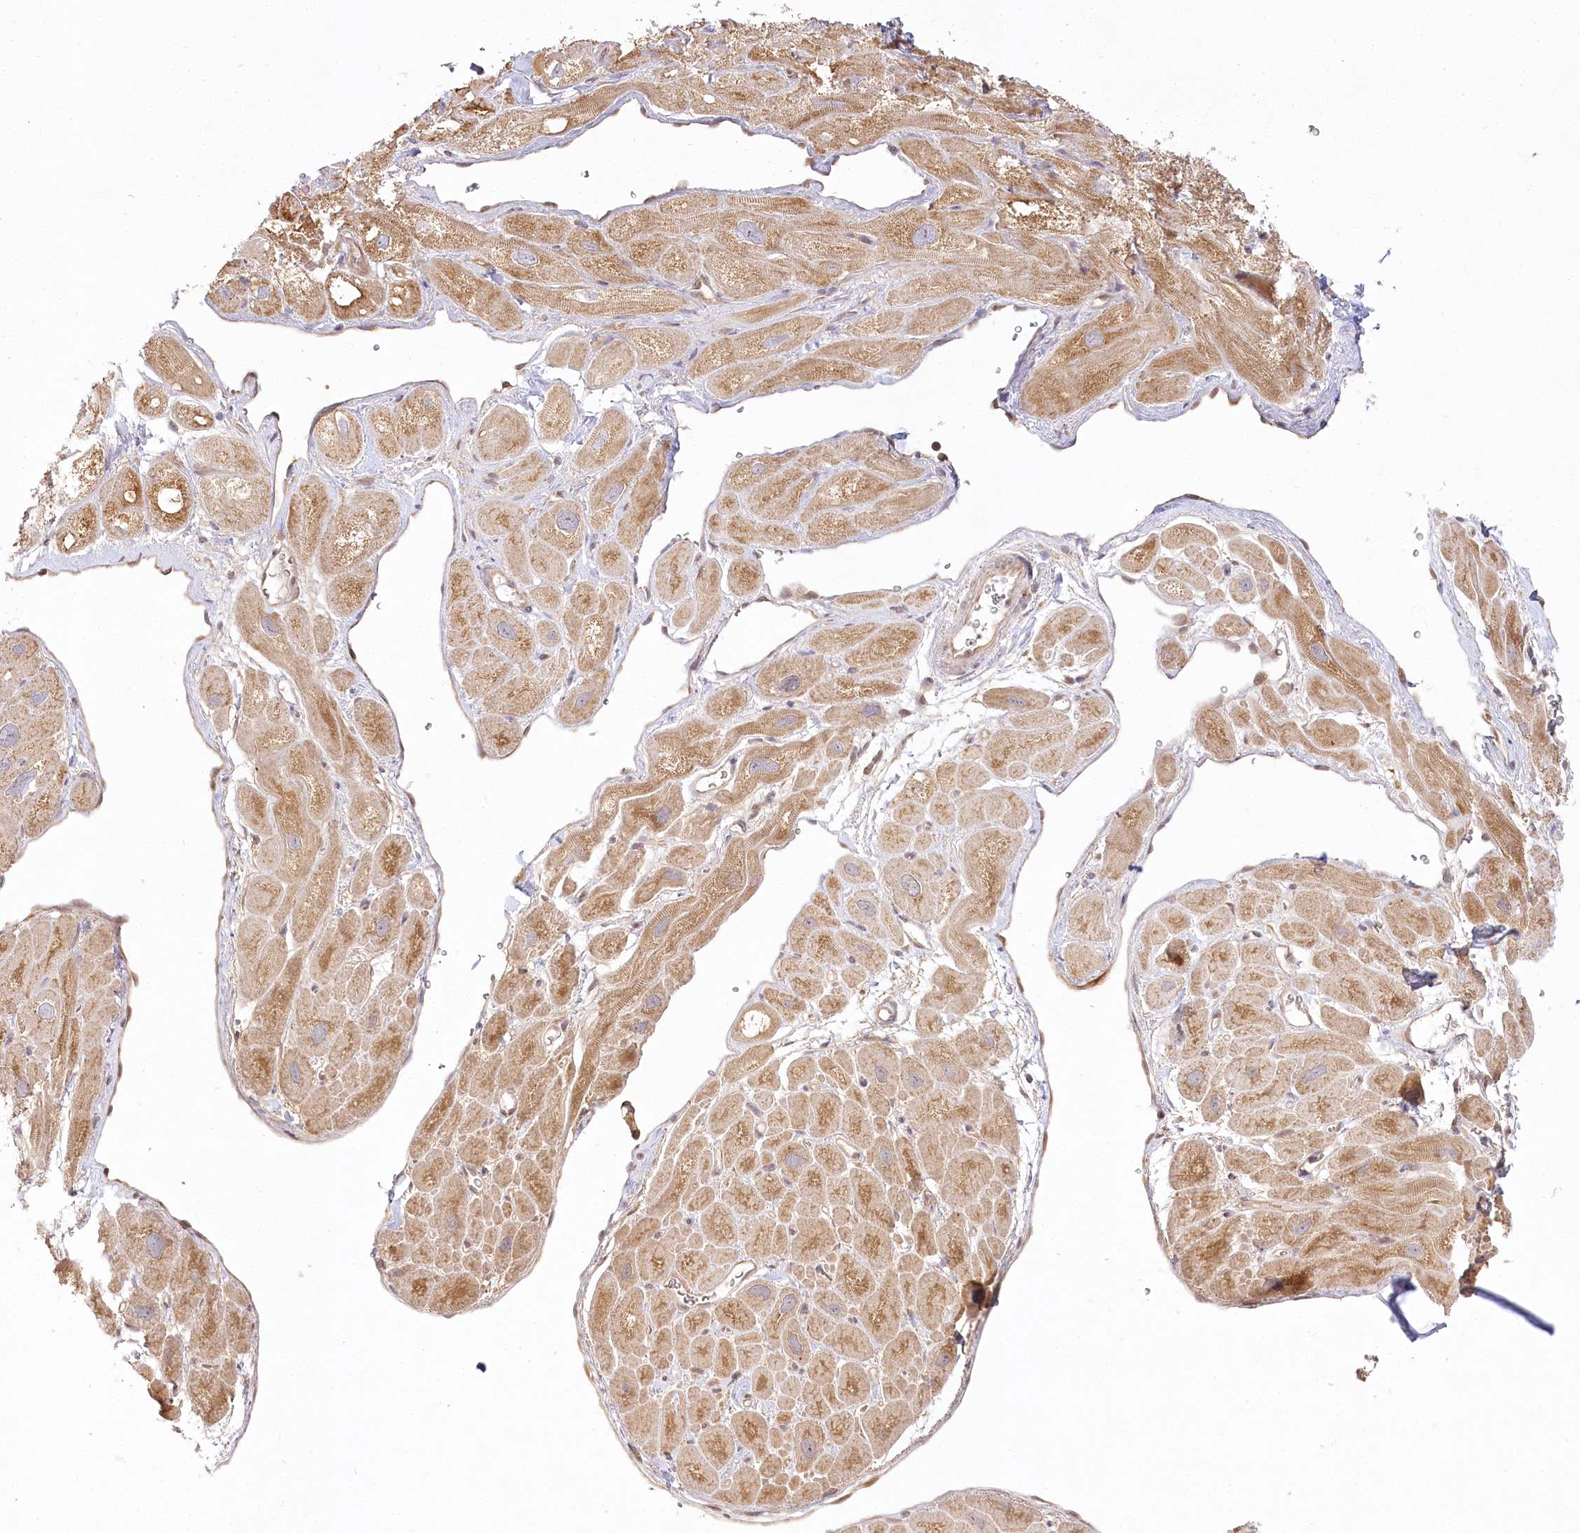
{"staining": {"intensity": "moderate", "quantity": ">75%", "location": "cytoplasmic/membranous"}, "tissue": "heart muscle", "cell_type": "Cardiomyocytes", "image_type": "normal", "snomed": [{"axis": "morphology", "description": "Normal tissue, NOS"}, {"axis": "topography", "description": "Heart"}], "caption": "Unremarkable heart muscle shows moderate cytoplasmic/membranous positivity in about >75% of cardiomyocytes, visualized by immunohistochemistry.", "gene": "INPP4B", "patient": {"sex": "male", "age": 49}}